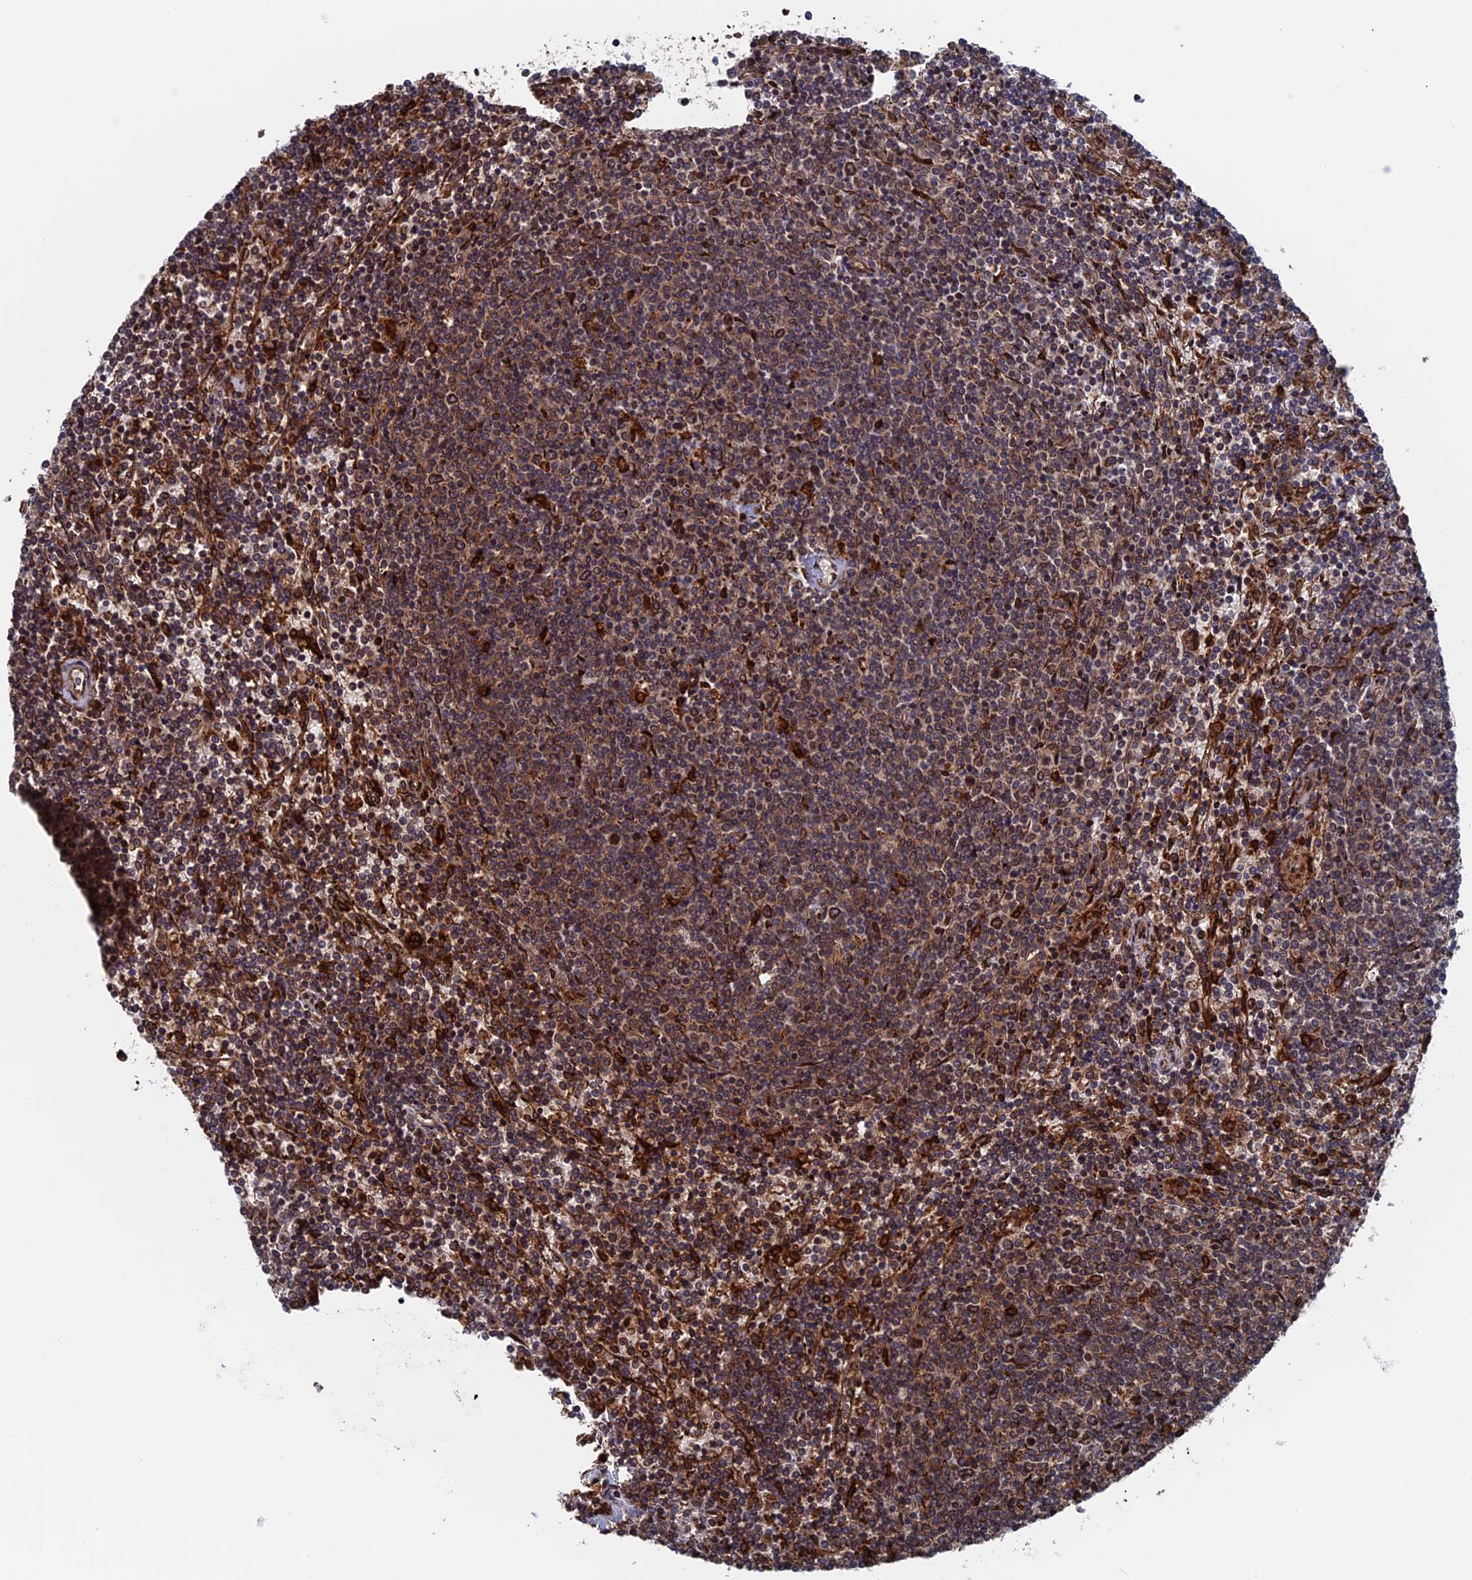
{"staining": {"intensity": "moderate", "quantity": ">75%", "location": "cytoplasmic/membranous"}, "tissue": "lymphoma", "cell_type": "Tumor cells", "image_type": "cancer", "snomed": [{"axis": "morphology", "description": "Malignant lymphoma, non-Hodgkin's type, Low grade"}, {"axis": "topography", "description": "Spleen"}], "caption": "Human lymphoma stained for a protein (brown) shows moderate cytoplasmic/membranous positive positivity in about >75% of tumor cells.", "gene": "RPUSD1", "patient": {"sex": "female", "age": 50}}